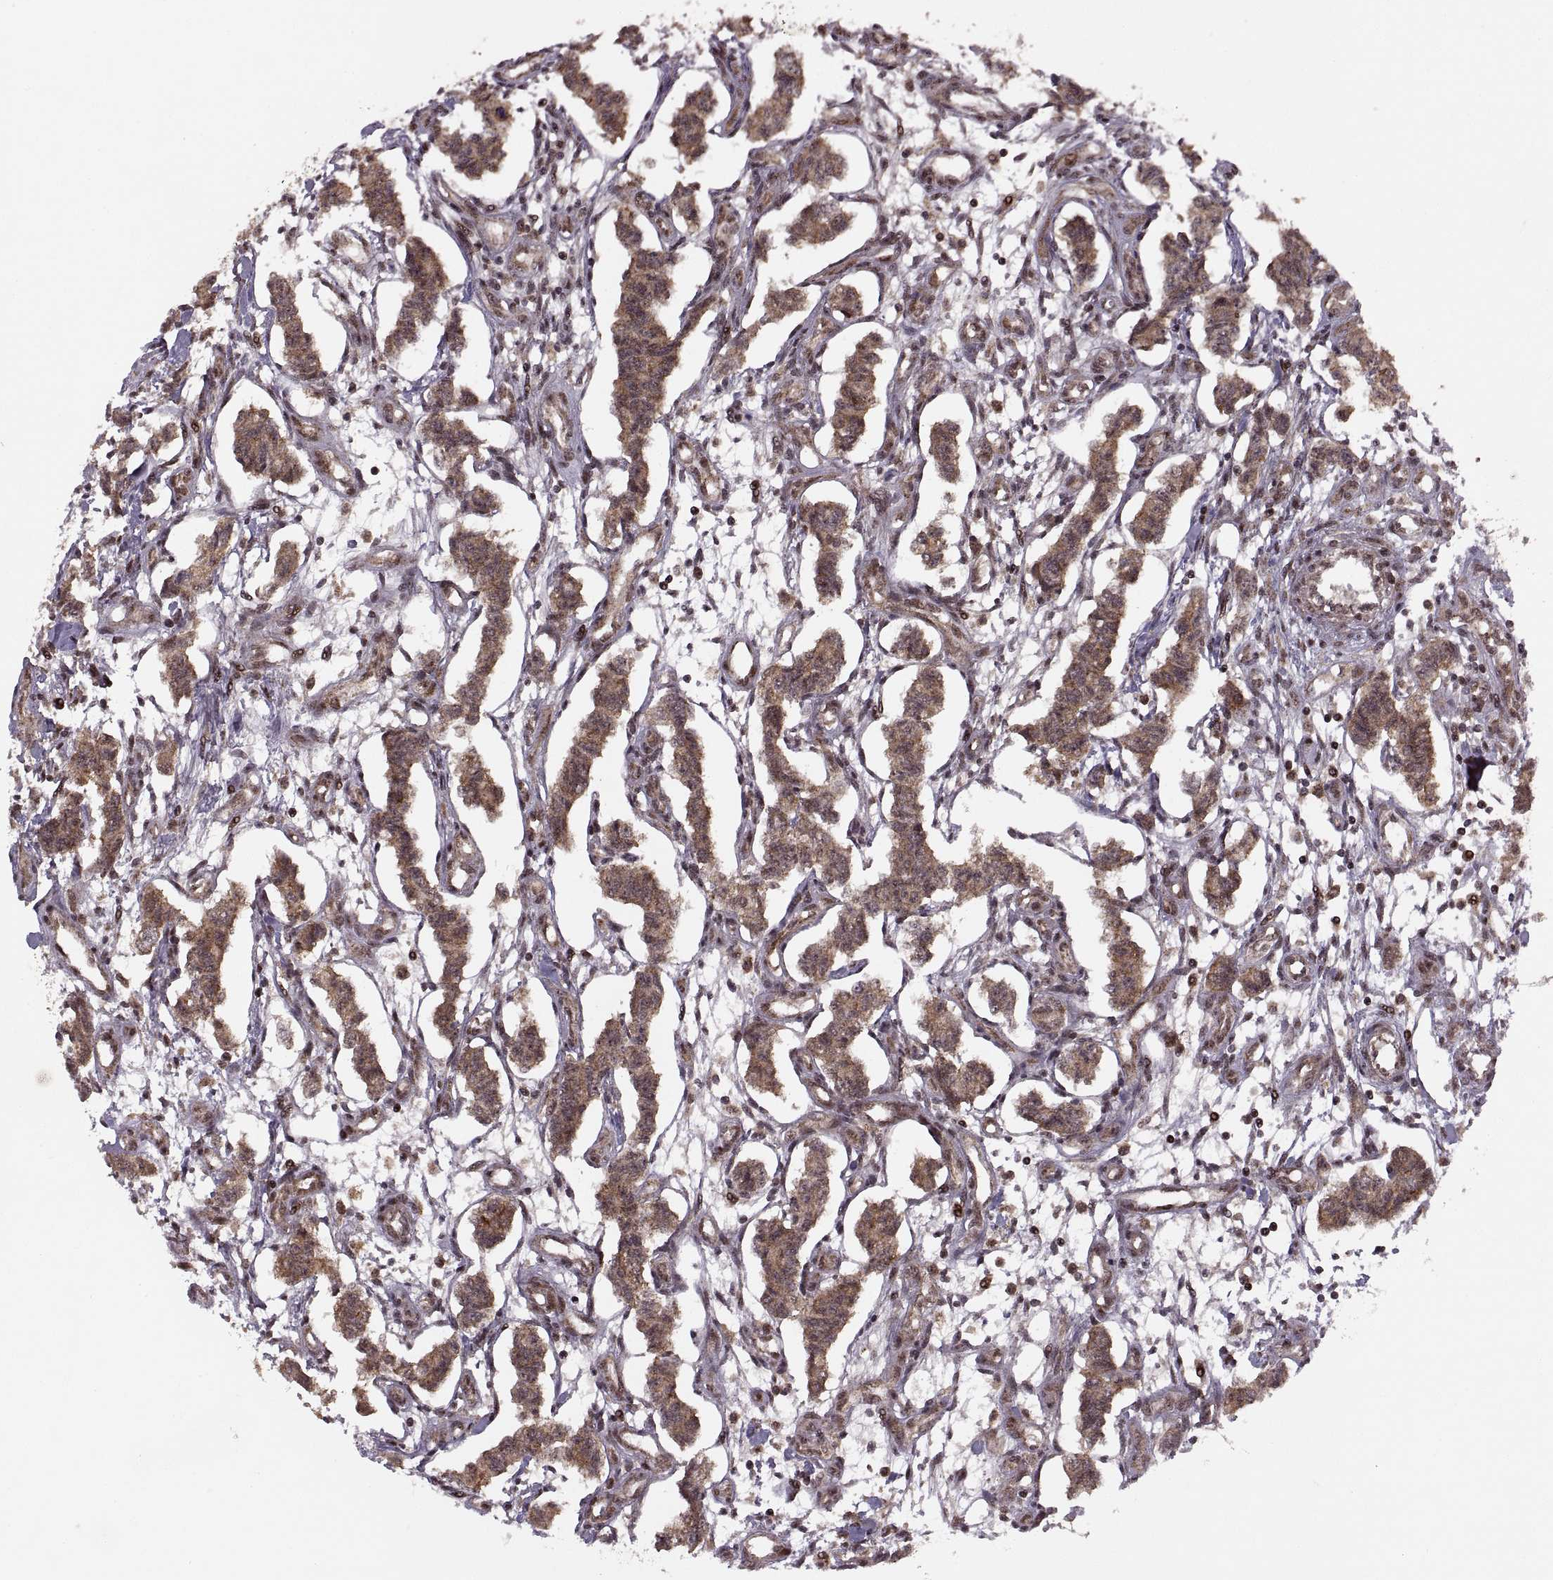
{"staining": {"intensity": "moderate", "quantity": ">75%", "location": "cytoplasmic/membranous"}, "tissue": "carcinoid", "cell_type": "Tumor cells", "image_type": "cancer", "snomed": [{"axis": "morphology", "description": "Carcinoid, malignant, NOS"}, {"axis": "topography", "description": "Kidney"}], "caption": "Tumor cells reveal medium levels of moderate cytoplasmic/membranous staining in approximately >75% of cells in carcinoid.", "gene": "PTOV1", "patient": {"sex": "female", "age": 41}}